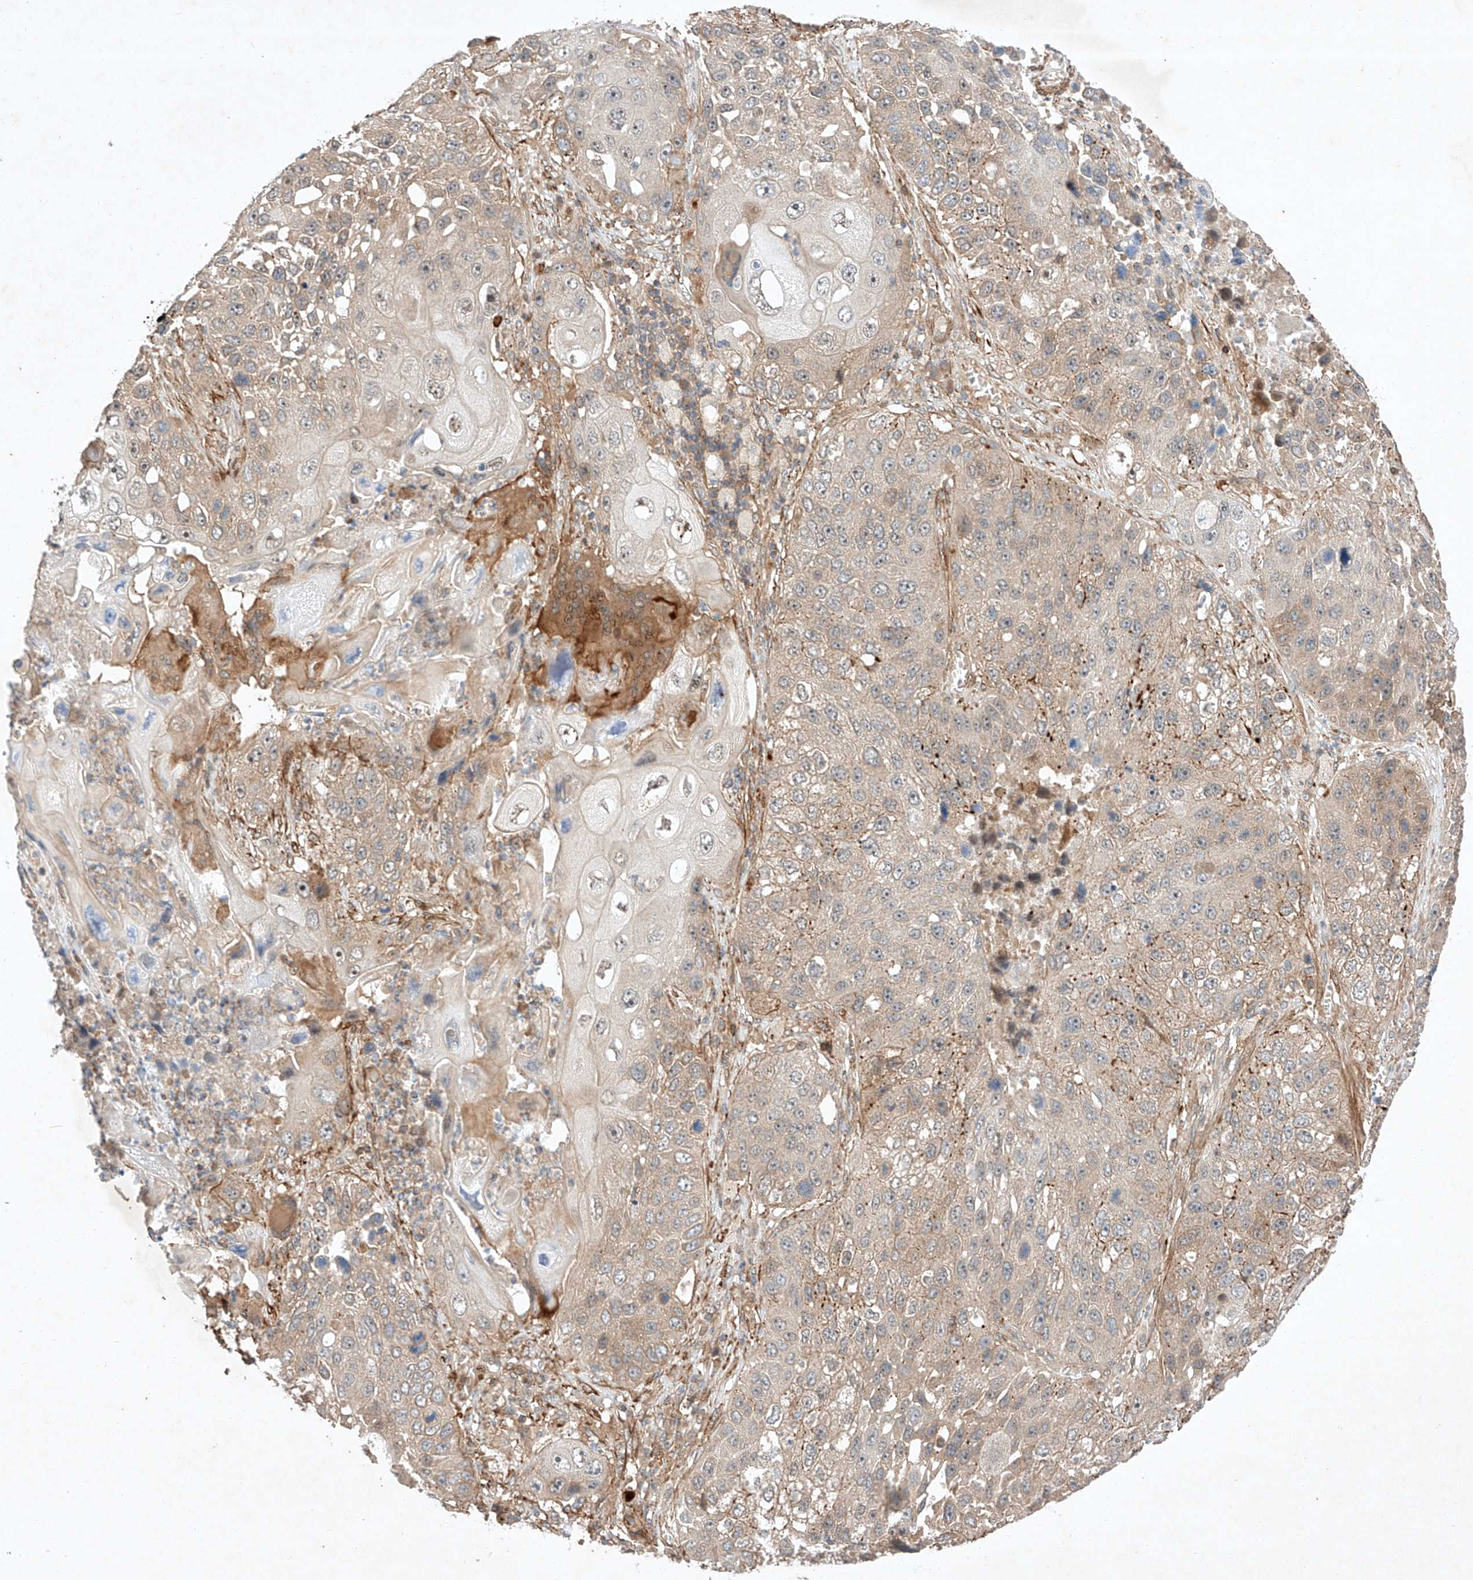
{"staining": {"intensity": "weak", "quantity": ">75%", "location": "cytoplasmic/membranous"}, "tissue": "lung cancer", "cell_type": "Tumor cells", "image_type": "cancer", "snomed": [{"axis": "morphology", "description": "Squamous cell carcinoma, NOS"}, {"axis": "topography", "description": "Lung"}], "caption": "A brown stain shows weak cytoplasmic/membranous positivity of a protein in lung squamous cell carcinoma tumor cells. Nuclei are stained in blue.", "gene": "ARHGAP33", "patient": {"sex": "male", "age": 61}}